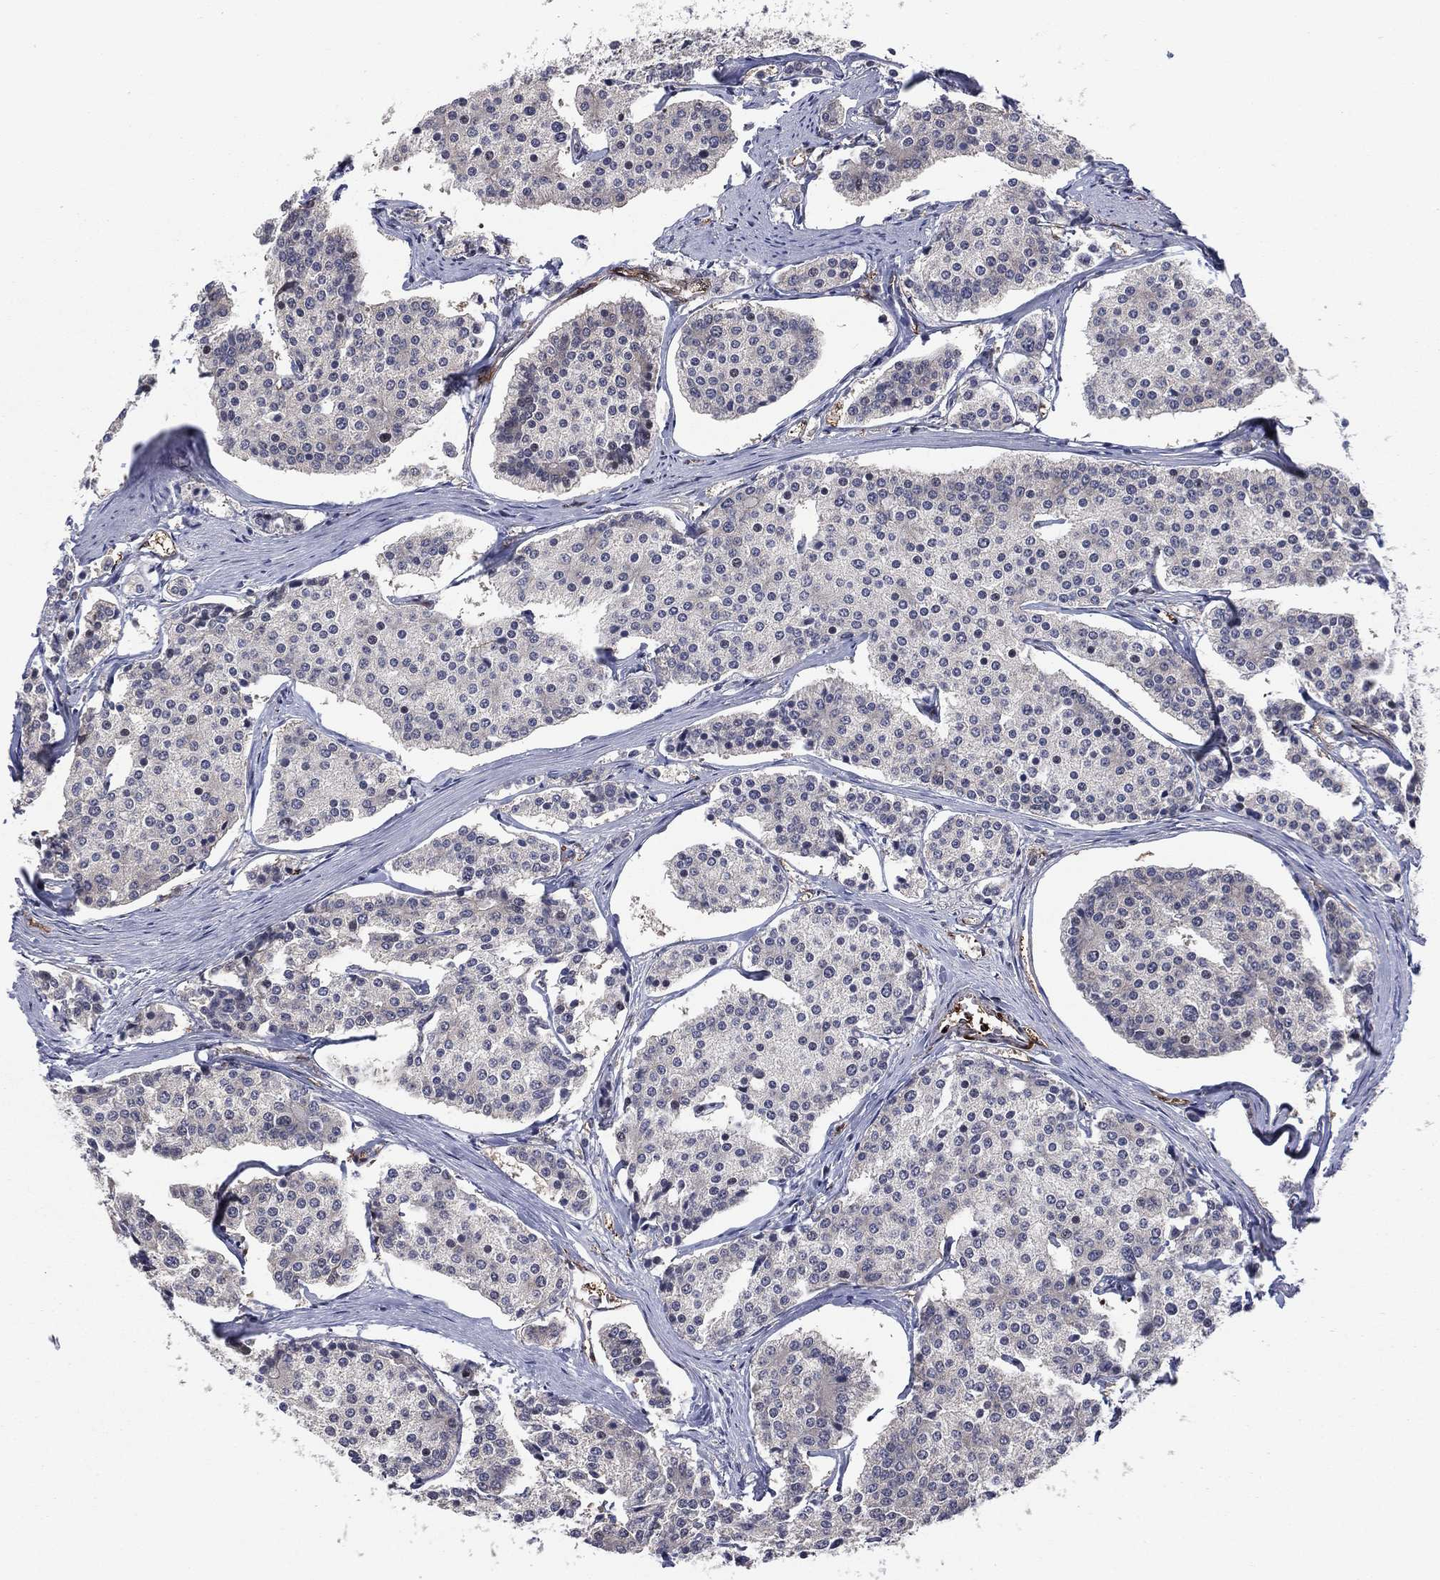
{"staining": {"intensity": "negative", "quantity": "none", "location": "none"}, "tissue": "carcinoid", "cell_type": "Tumor cells", "image_type": "cancer", "snomed": [{"axis": "morphology", "description": "Carcinoid, malignant, NOS"}, {"axis": "topography", "description": "Small intestine"}], "caption": "Protein analysis of malignant carcinoid displays no significant staining in tumor cells.", "gene": "SNCG", "patient": {"sex": "female", "age": 65}}